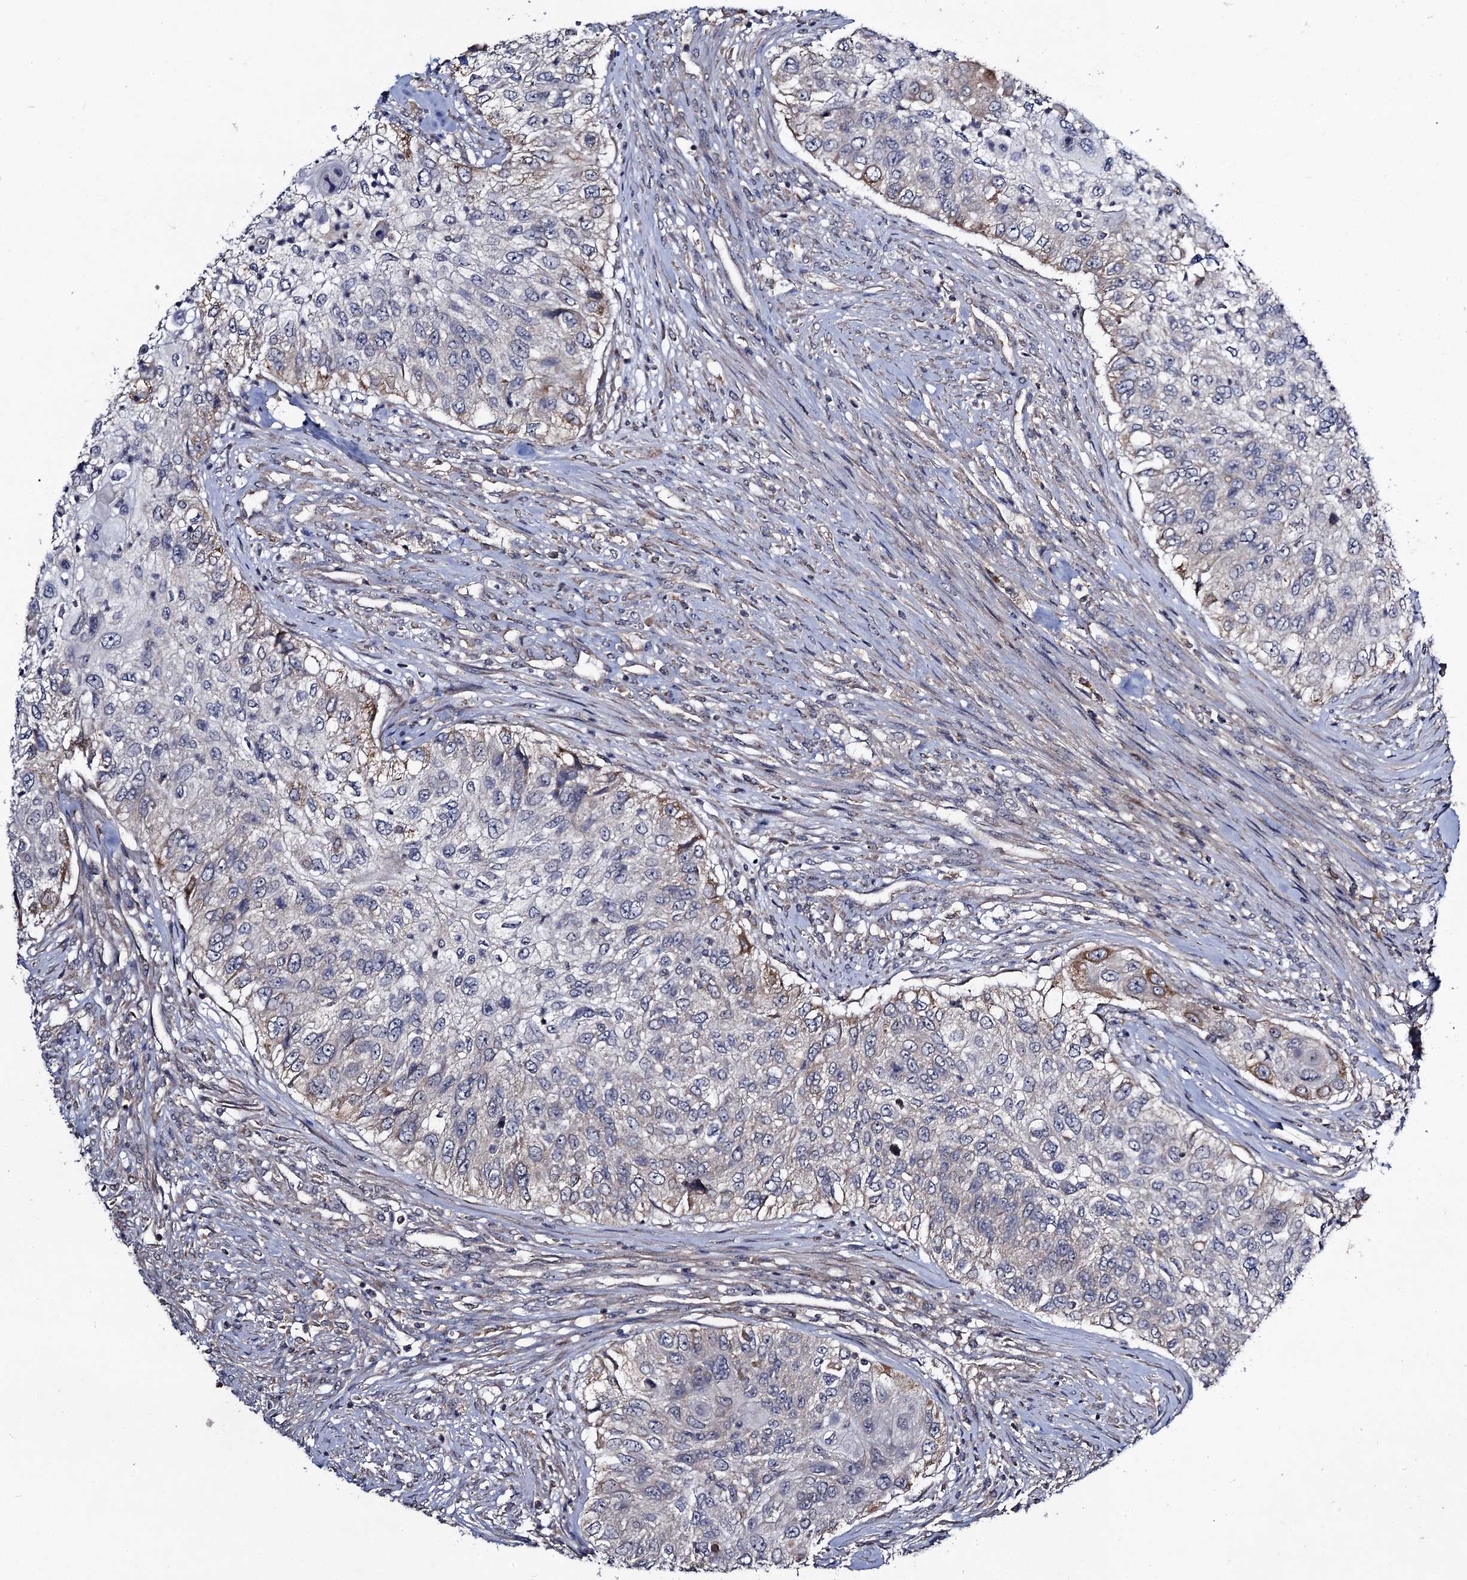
{"staining": {"intensity": "negative", "quantity": "none", "location": "none"}, "tissue": "urothelial cancer", "cell_type": "Tumor cells", "image_type": "cancer", "snomed": [{"axis": "morphology", "description": "Urothelial carcinoma, High grade"}, {"axis": "topography", "description": "Urinary bladder"}], "caption": "There is no significant staining in tumor cells of high-grade urothelial carcinoma.", "gene": "VPS37D", "patient": {"sex": "female", "age": 60}}